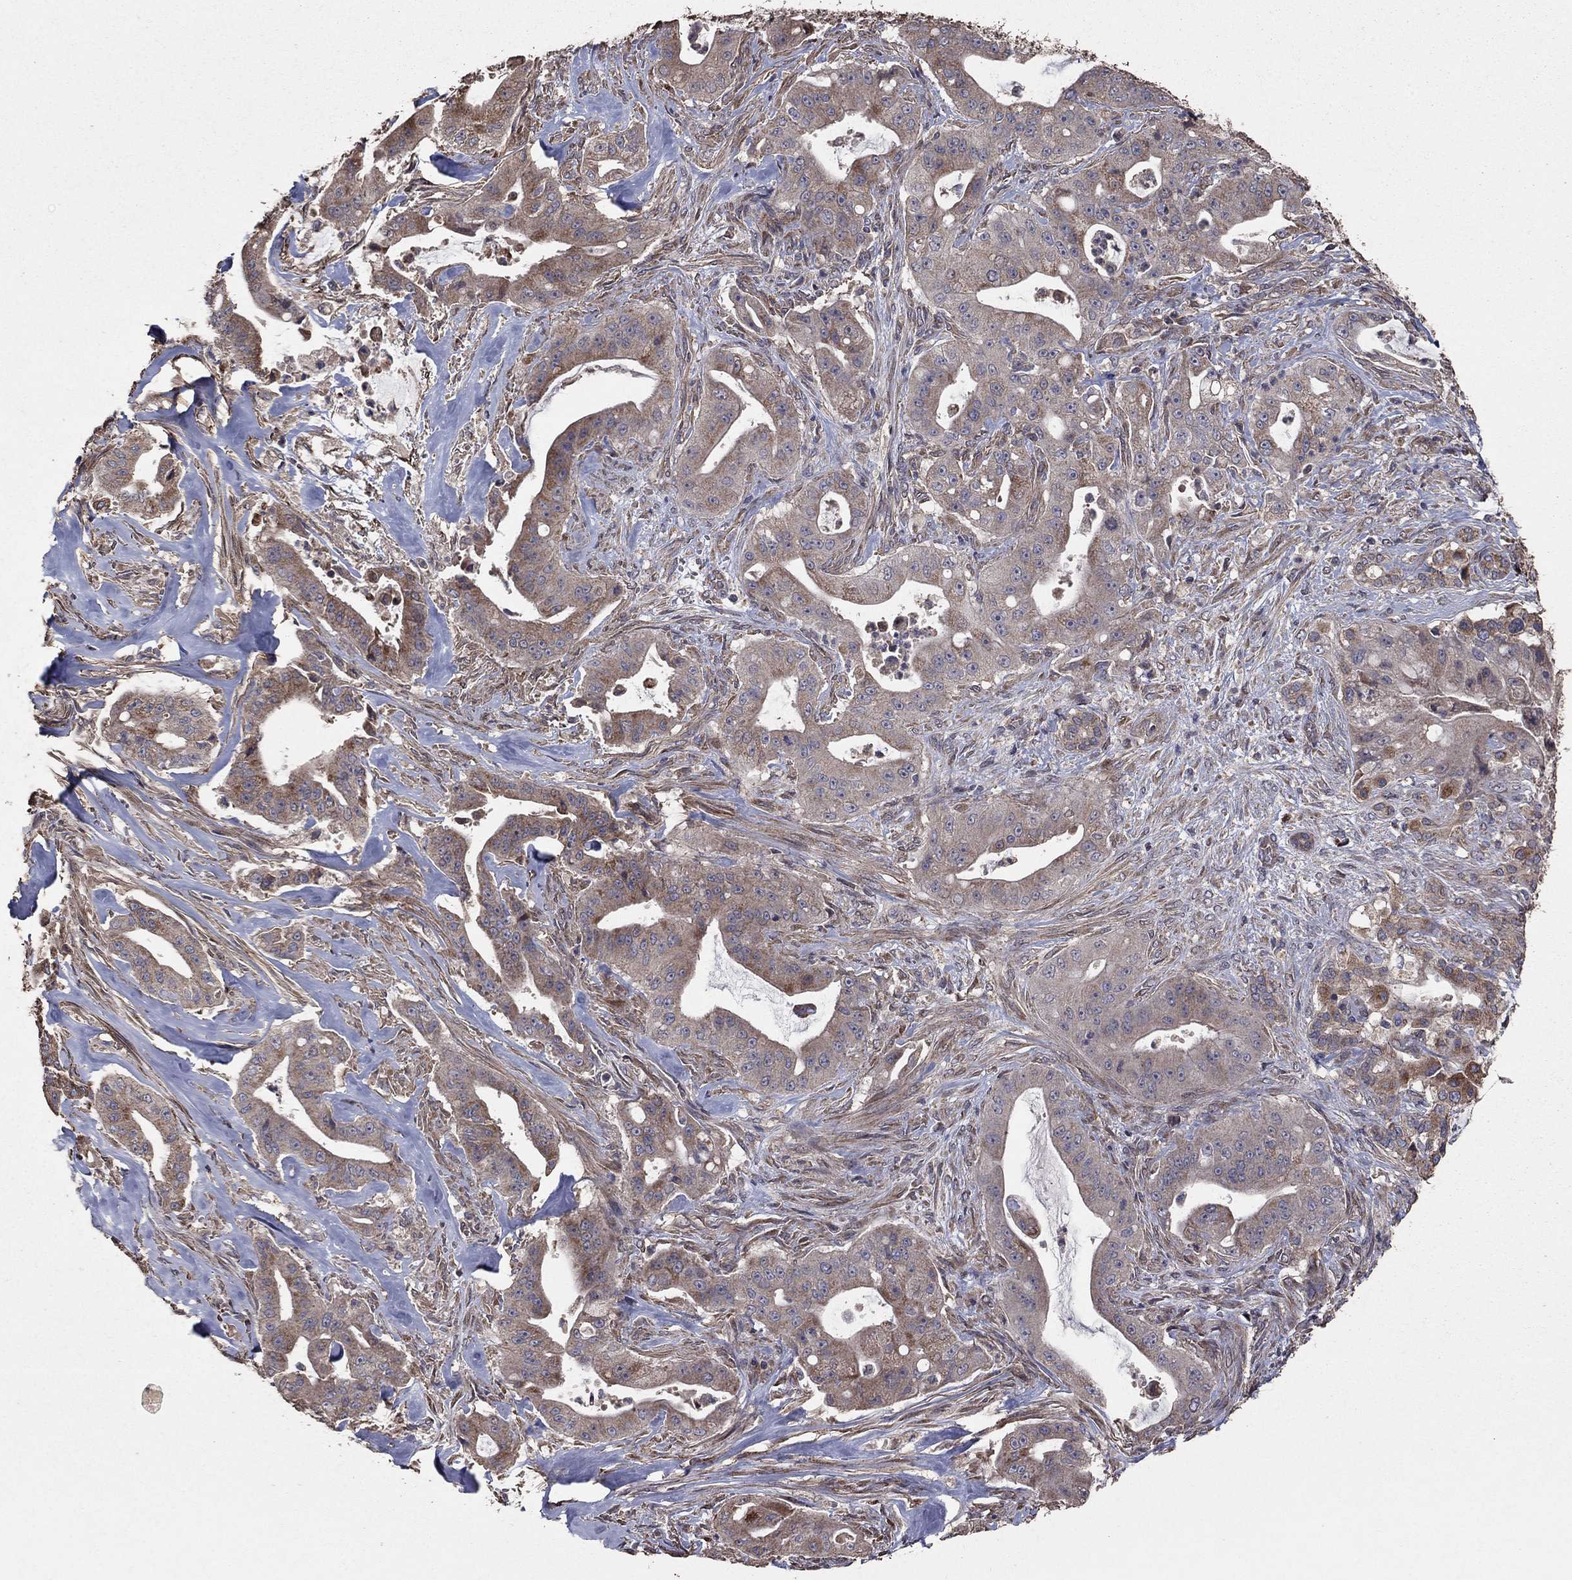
{"staining": {"intensity": "strong", "quantity": "25%-75%", "location": "cytoplasmic/membranous"}, "tissue": "pancreatic cancer", "cell_type": "Tumor cells", "image_type": "cancer", "snomed": [{"axis": "morphology", "description": "Normal tissue, NOS"}, {"axis": "morphology", "description": "Inflammation, NOS"}, {"axis": "morphology", "description": "Adenocarcinoma, NOS"}, {"axis": "topography", "description": "Pancreas"}], "caption": "Pancreatic cancer (adenocarcinoma) stained for a protein (brown) exhibits strong cytoplasmic/membranous positive staining in about 25%-75% of tumor cells.", "gene": "FLT4", "patient": {"sex": "male", "age": 57}}